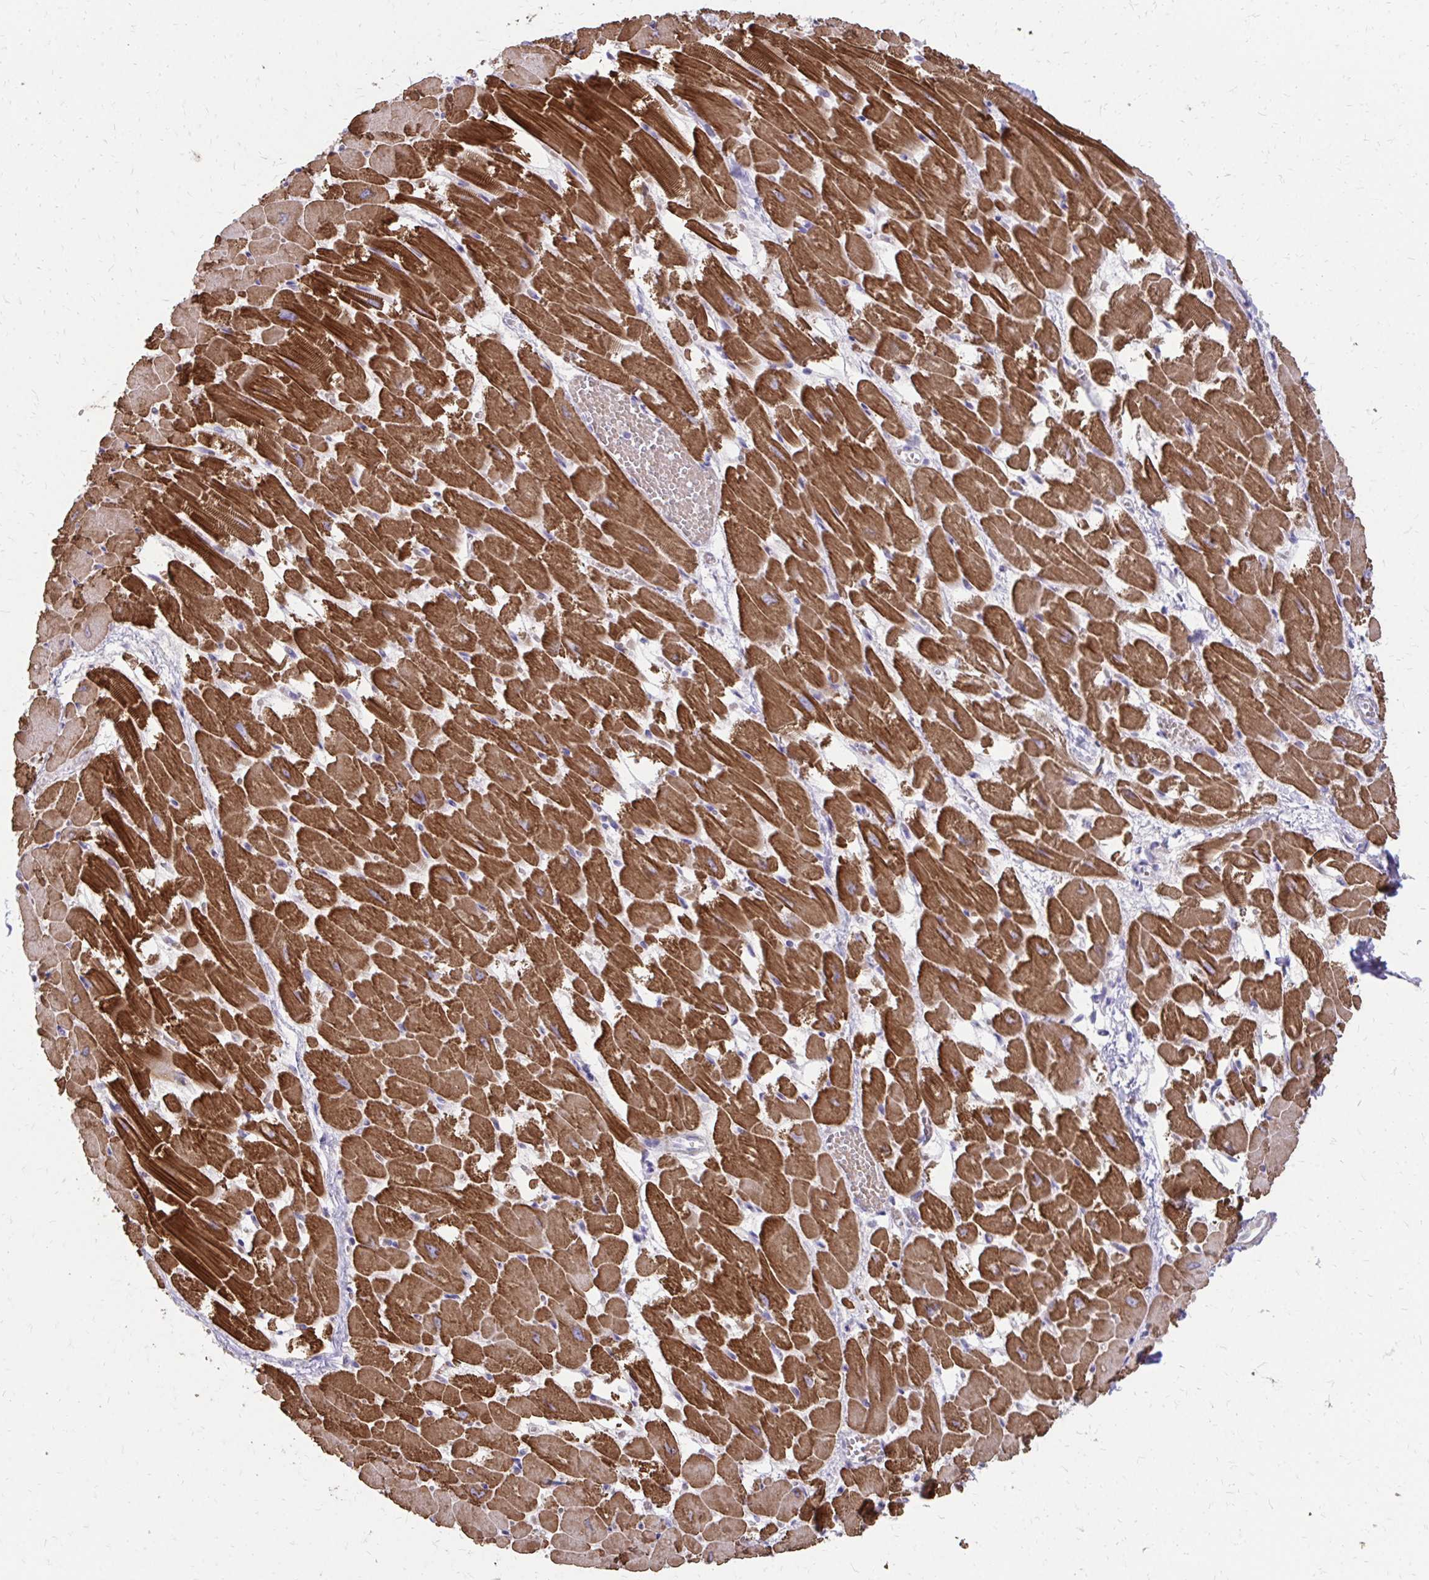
{"staining": {"intensity": "strong", "quantity": ">75%", "location": "cytoplasmic/membranous"}, "tissue": "heart muscle", "cell_type": "Cardiomyocytes", "image_type": "normal", "snomed": [{"axis": "morphology", "description": "Normal tissue, NOS"}, {"axis": "topography", "description": "Heart"}], "caption": "IHC micrograph of normal heart muscle: human heart muscle stained using immunohistochemistry (IHC) reveals high levels of strong protein expression localized specifically in the cytoplasmic/membranous of cardiomyocytes, appearing as a cytoplasmic/membranous brown color.", "gene": "MYORG", "patient": {"sex": "female", "age": 52}}